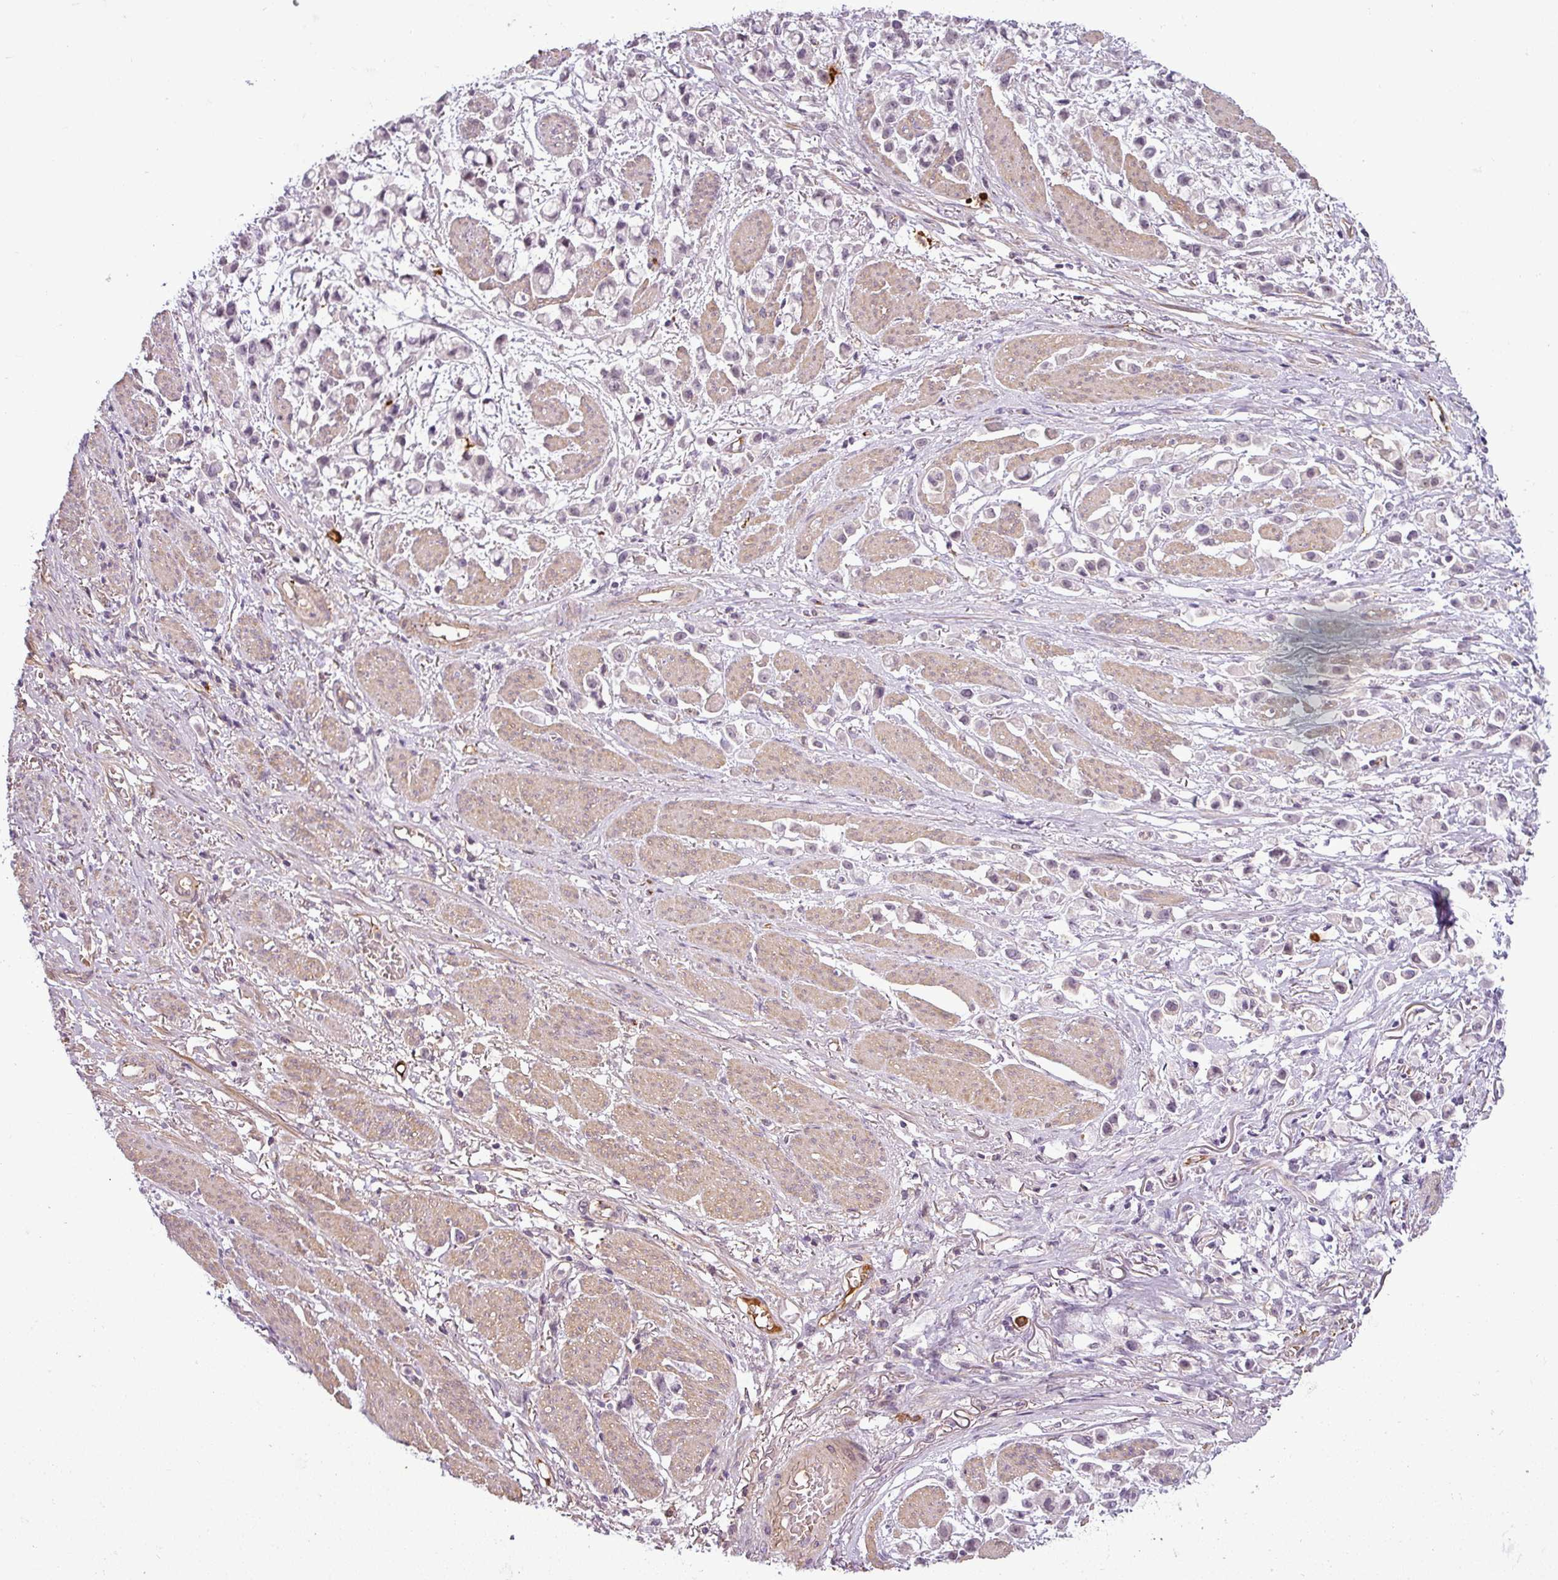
{"staining": {"intensity": "negative", "quantity": "none", "location": "none"}, "tissue": "stomach cancer", "cell_type": "Tumor cells", "image_type": "cancer", "snomed": [{"axis": "morphology", "description": "Adenocarcinoma, NOS"}, {"axis": "topography", "description": "Stomach"}], "caption": "This is a image of immunohistochemistry staining of adenocarcinoma (stomach), which shows no positivity in tumor cells.", "gene": "APOC1", "patient": {"sex": "female", "age": 81}}